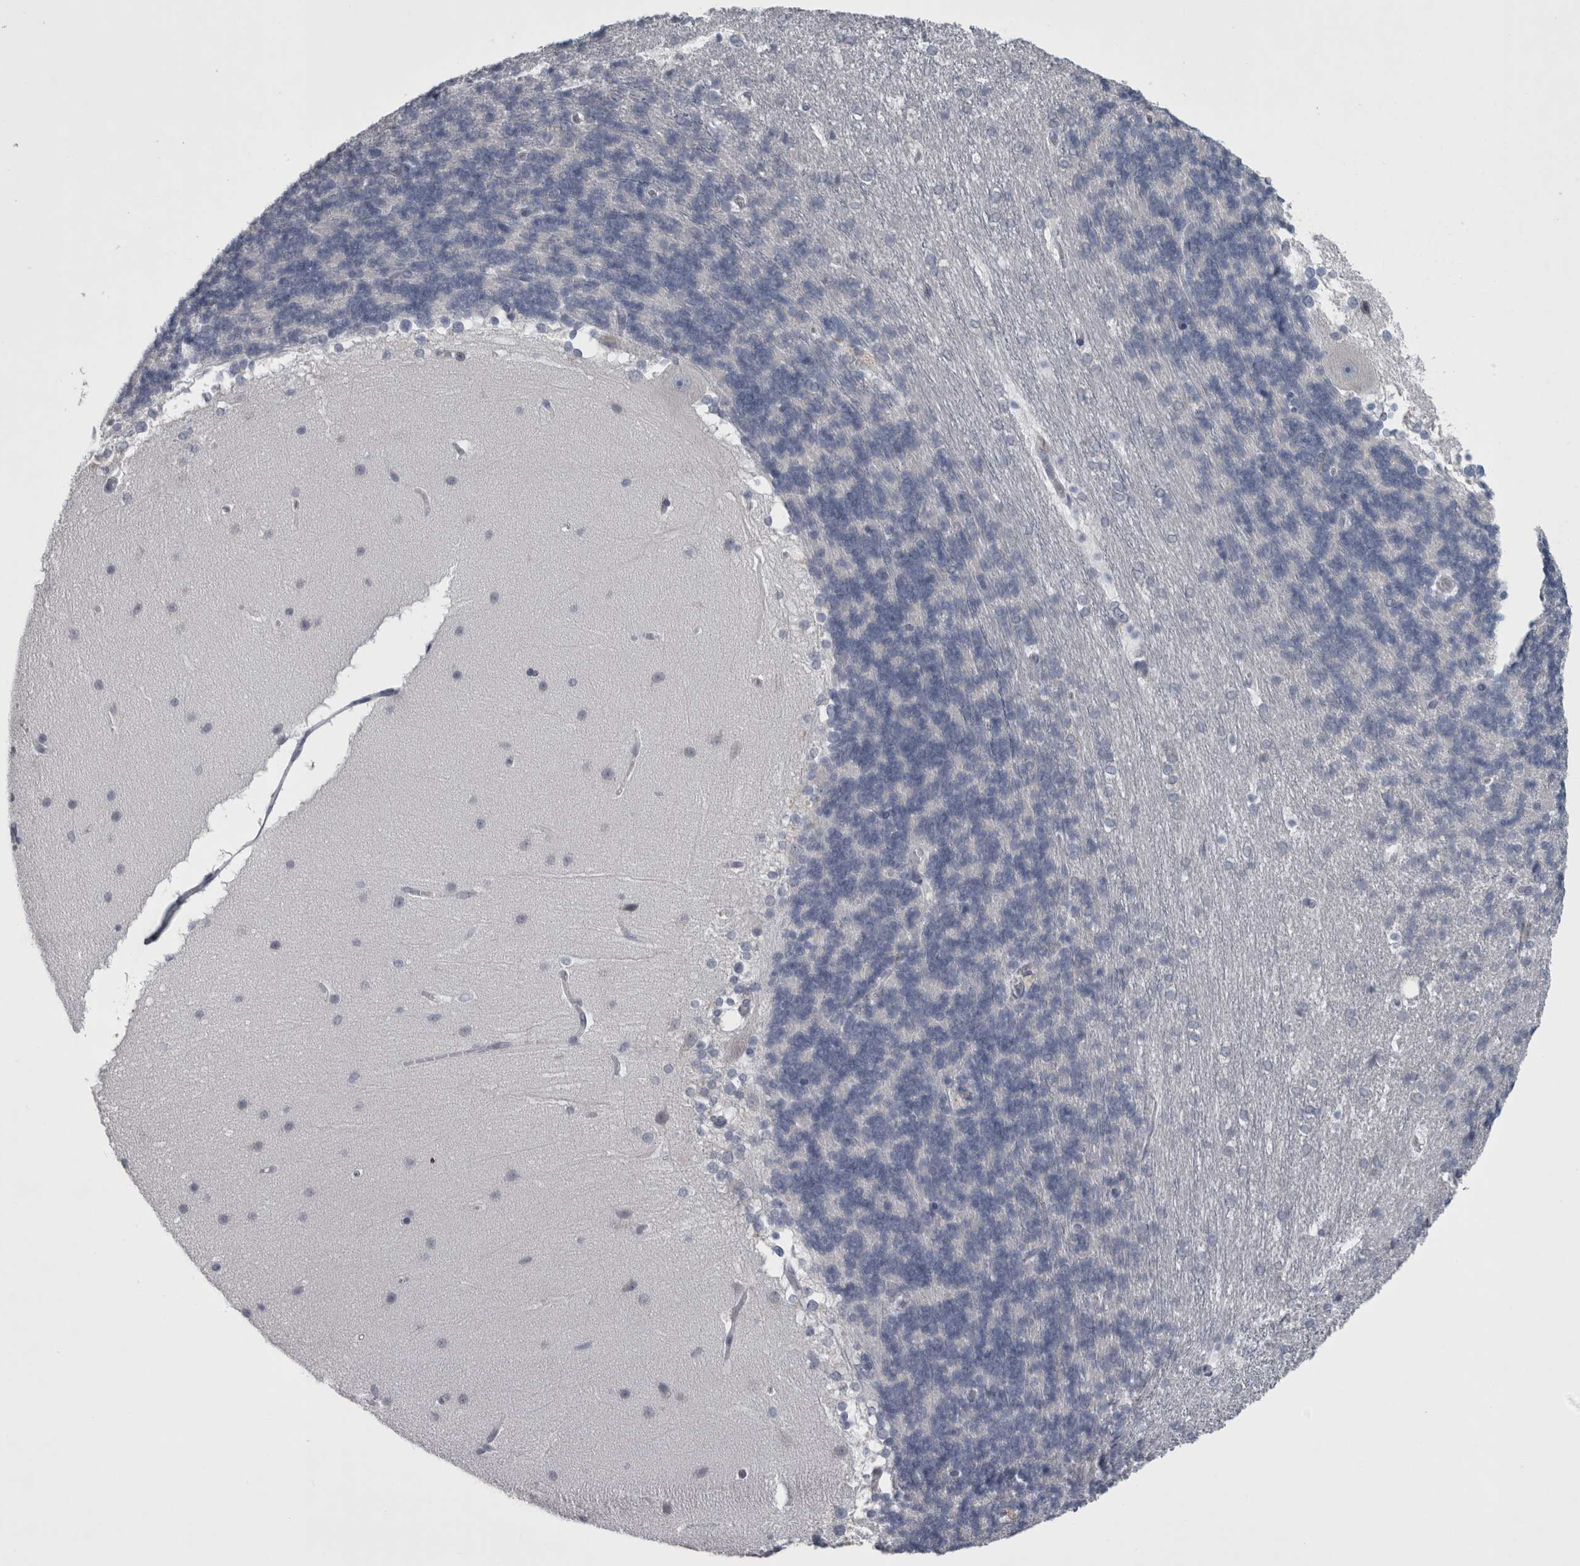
{"staining": {"intensity": "negative", "quantity": "none", "location": "none"}, "tissue": "cerebellum", "cell_type": "Cells in granular layer", "image_type": "normal", "snomed": [{"axis": "morphology", "description": "Normal tissue, NOS"}, {"axis": "topography", "description": "Cerebellum"}], "caption": "Immunohistochemical staining of normal cerebellum demonstrates no significant positivity in cells in granular layer.", "gene": "PRRC2C", "patient": {"sex": "female", "age": 19}}